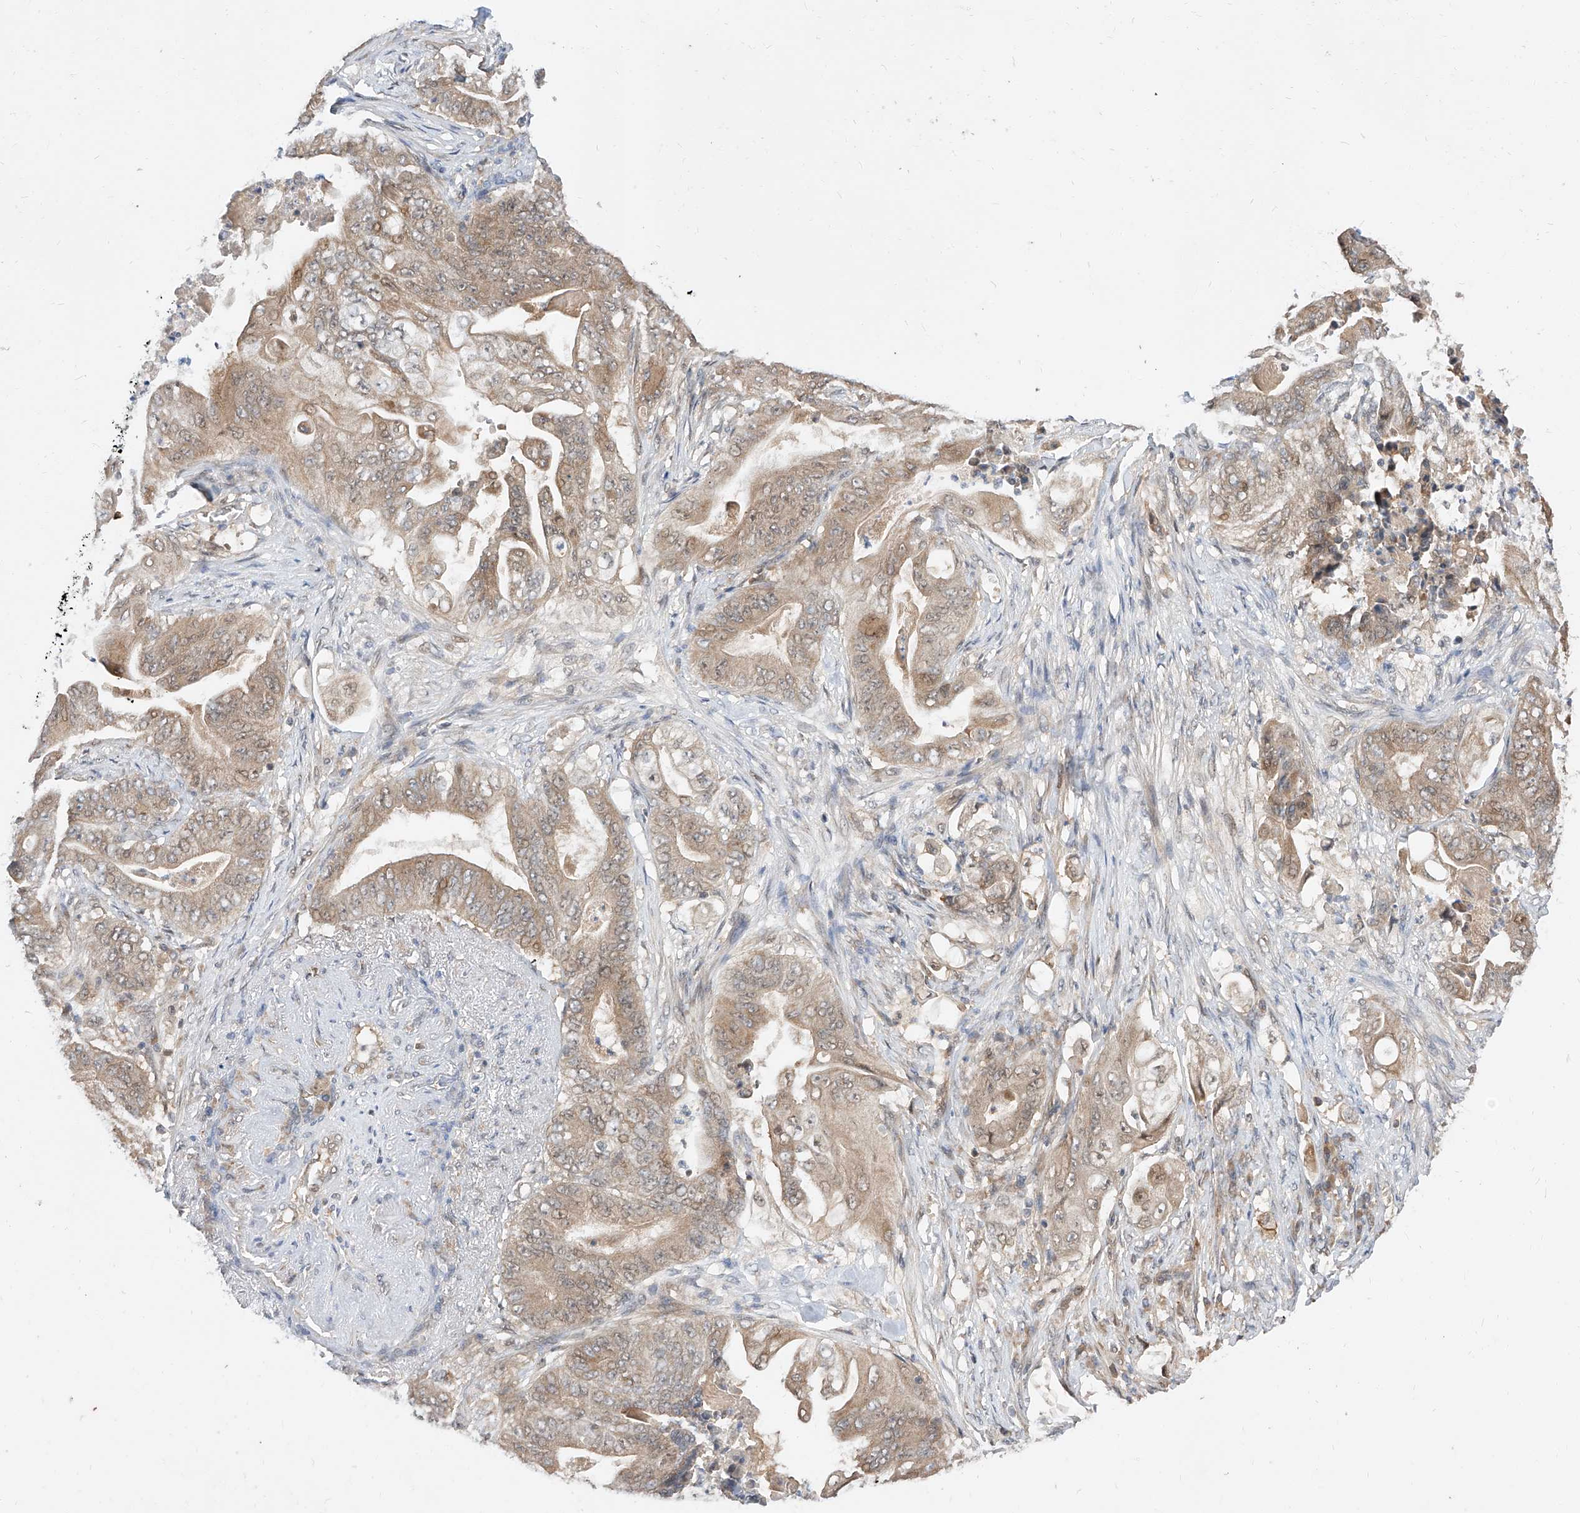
{"staining": {"intensity": "weak", "quantity": ">75%", "location": "cytoplasmic/membranous"}, "tissue": "stomach cancer", "cell_type": "Tumor cells", "image_type": "cancer", "snomed": [{"axis": "morphology", "description": "Adenocarcinoma, NOS"}, {"axis": "topography", "description": "Stomach"}], "caption": "A high-resolution image shows IHC staining of stomach adenocarcinoma, which reveals weak cytoplasmic/membranous staining in approximately >75% of tumor cells. Nuclei are stained in blue.", "gene": "DIRAS3", "patient": {"sex": "female", "age": 73}}